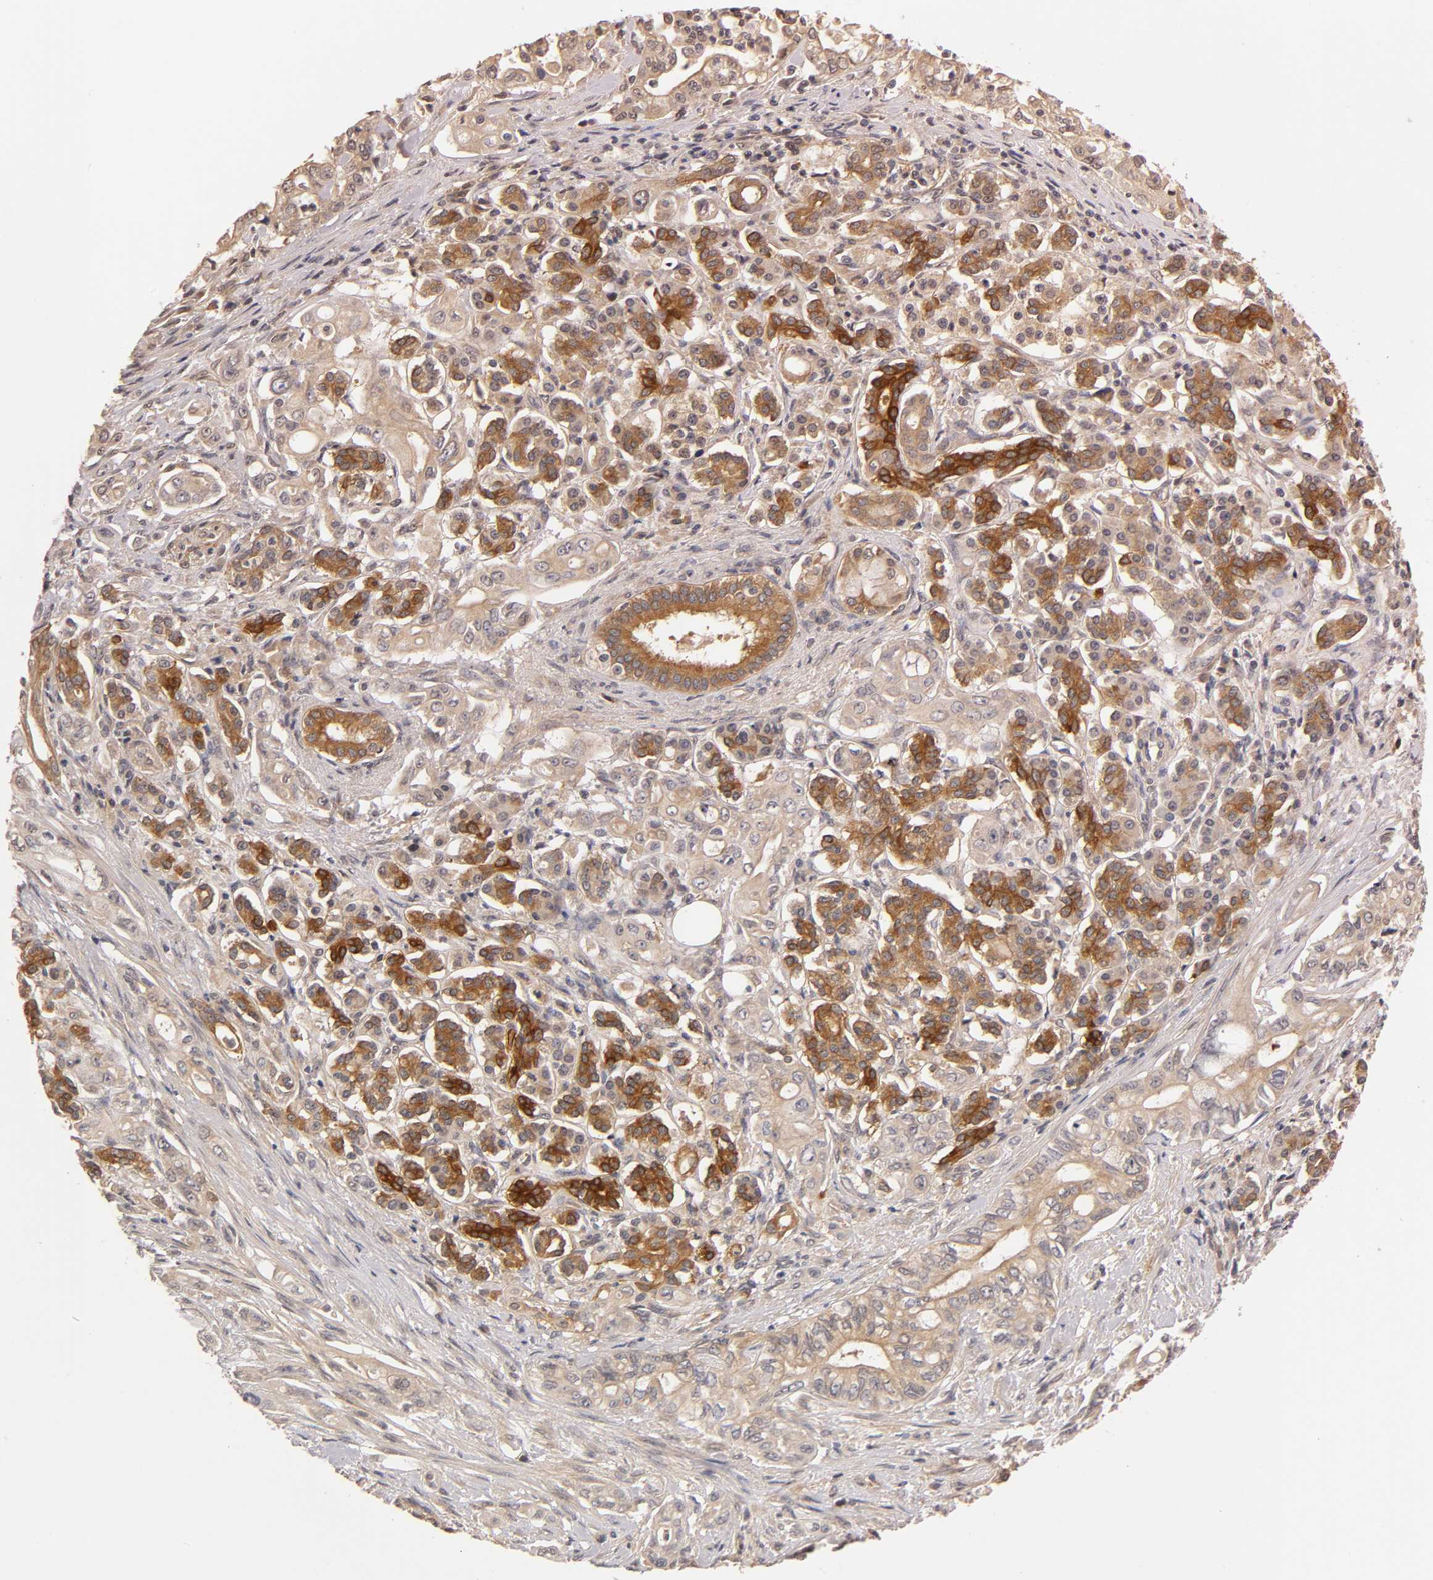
{"staining": {"intensity": "weak", "quantity": ">75%", "location": "cytoplasmic/membranous"}, "tissue": "pancreatic cancer", "cell_type": "Tumor cells", "image_type": "cancer", "snomed": [{"axis": "morphology", "description": "Normal tissue, NOS"}, {"axis": "topography", "description": "Pancreas"}], "caption": "Approximately >75% of tumor cells in pancreatic cancer demonstrate weak cytoplasmic/membranous protein expression as visualized by brown immunohistochemical staining.", "gene": "PDE5A", "patient": {"sex": "male", "age": 42}}